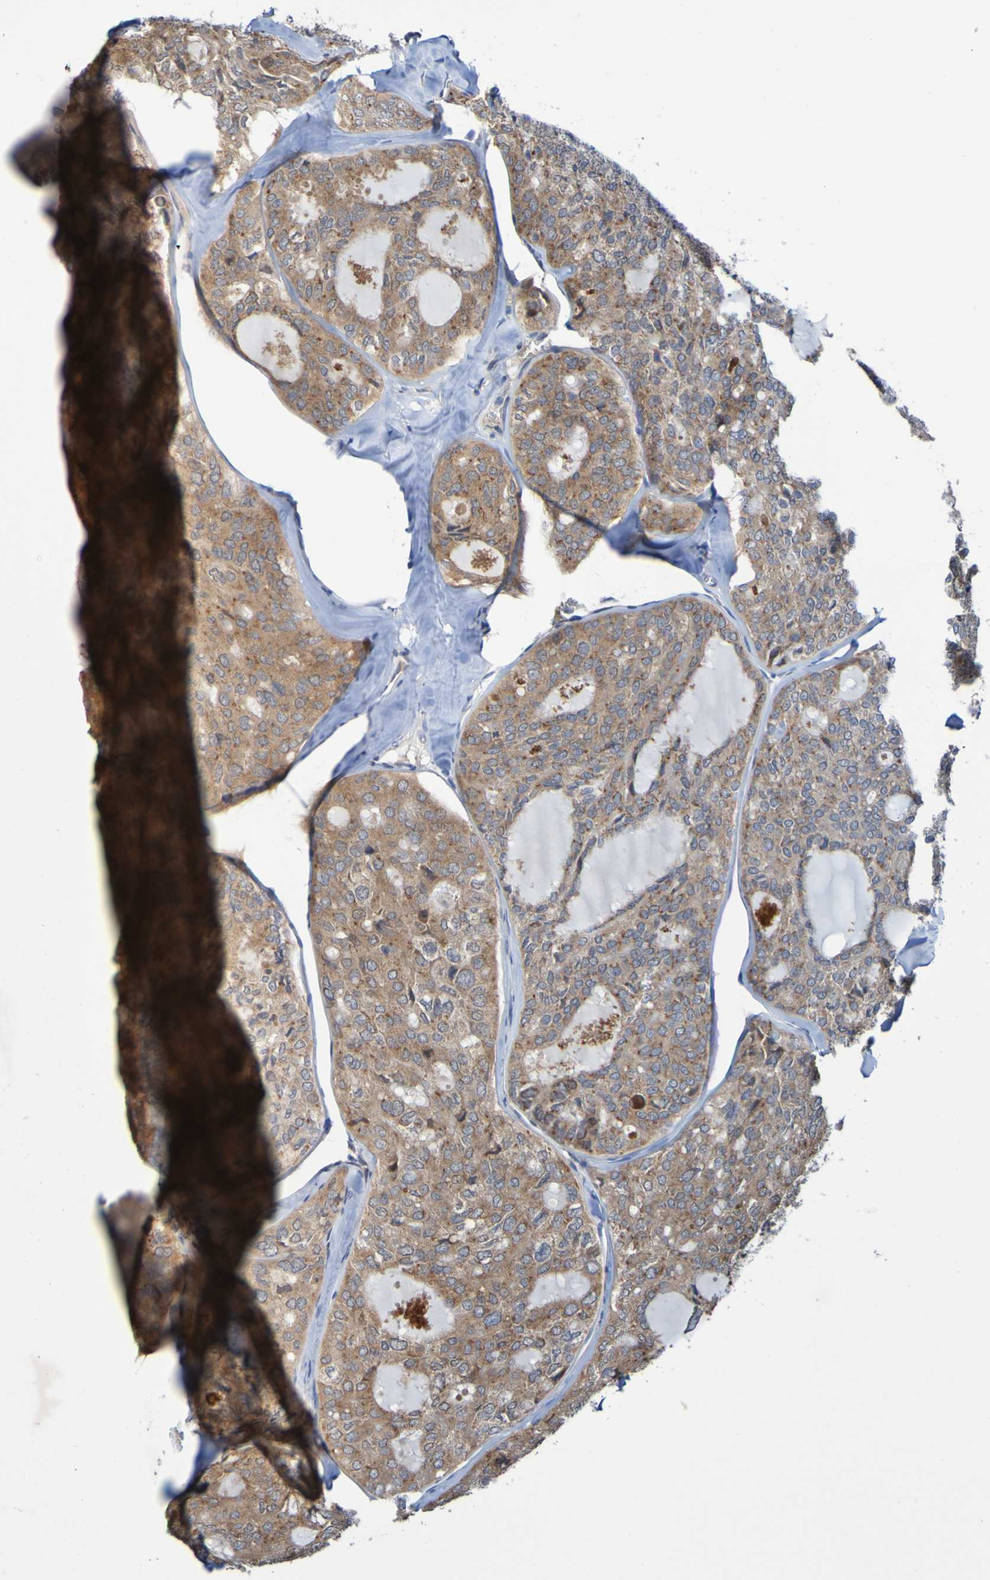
{"staining": {"intensity": "moderate", "quantity": ">75%", "location": "cytoplasmic/membranous"}, "tissue": "thyroid cancer", "cell_type": "Tumor cells", "image_type": "cancer", "snomed": [{"axis": "morphology", "description": "Follicular adenoma carcinoma, NOS"}, {"axis": "topography", "description": "Thyroid gland"}], "caption": "Immunohistochemistry staining of thyroid cancer, which shows medium levels of moderate cytoplasmic/membranous expression in about >75% of tumor cells indicating moderate cytoplasmic/membranous protein staining. The staining was performed using DAB (brown) for protein detection and nuclei were counterstained in hematoxylin (blue).", "gene": "SDK1", "patient": {"sex": "male", "age": 75}}